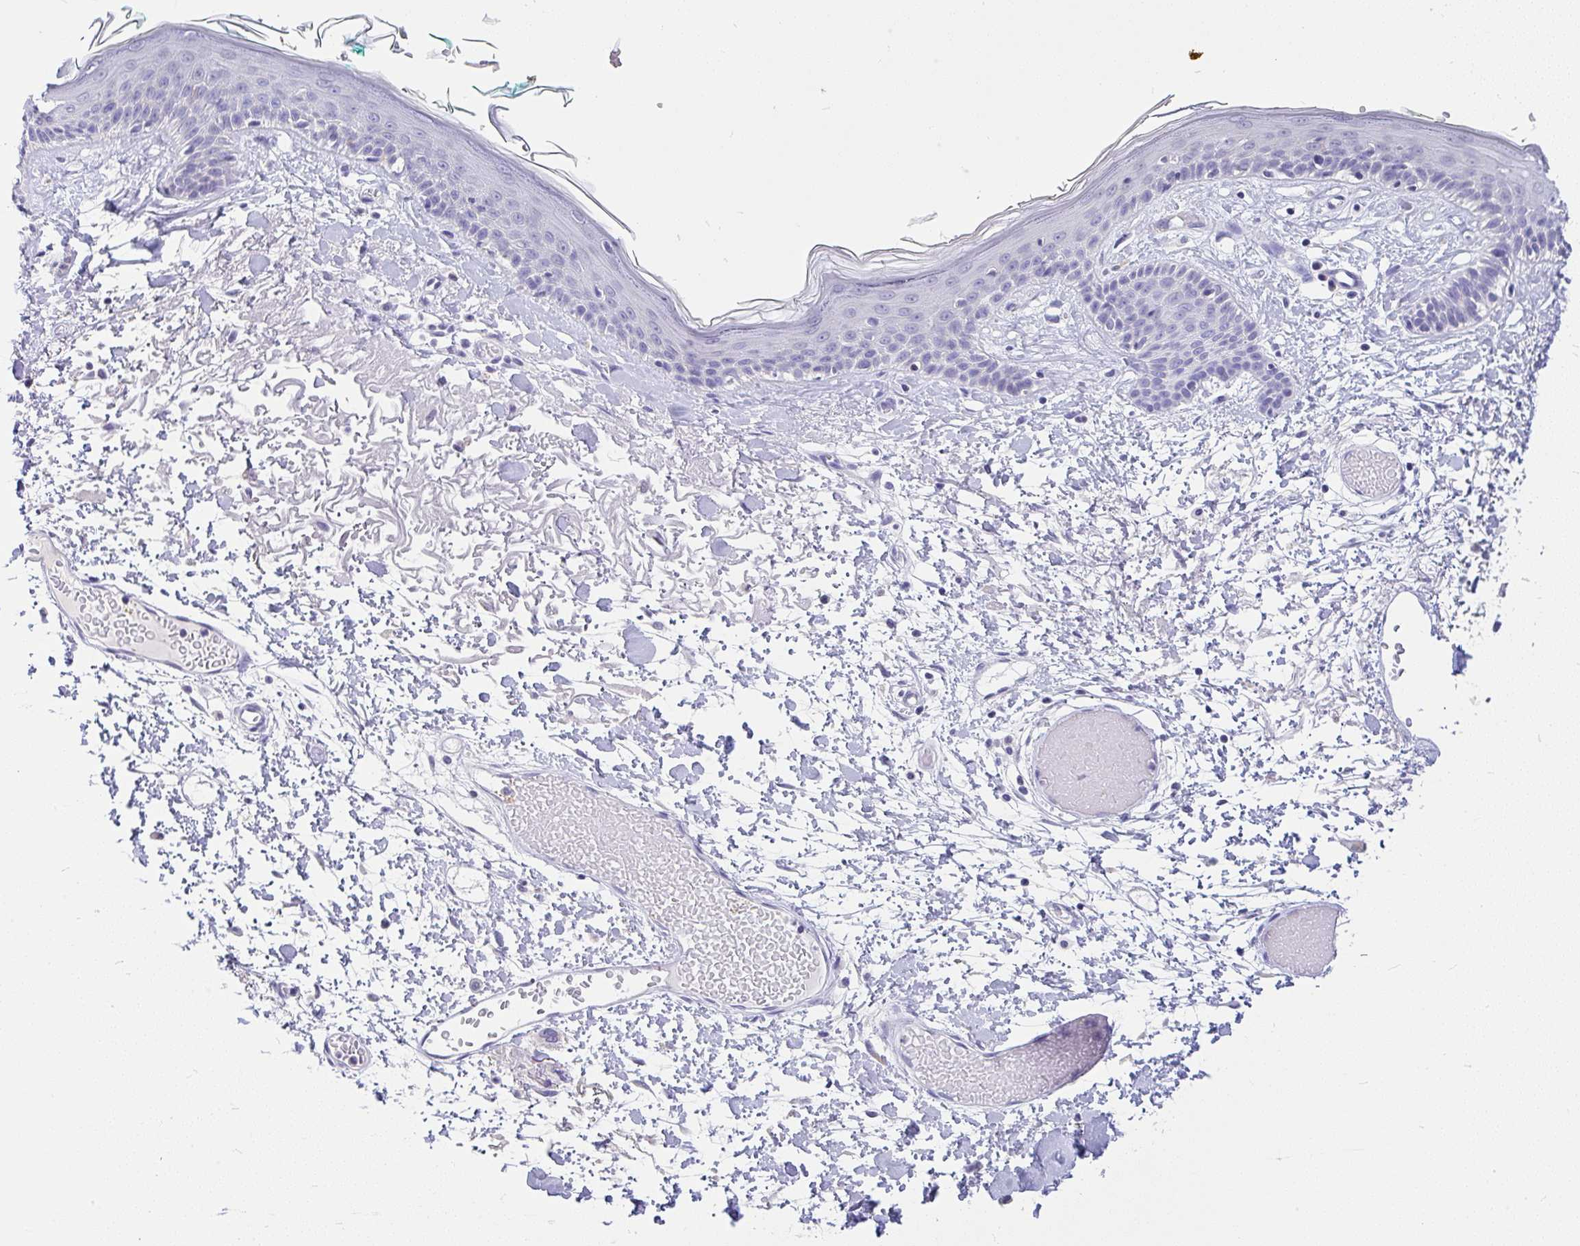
{"staining": {"intensity": "negative", "quantity": "none", "location": "none"}, "tissue": "skin", "cell_type": "Fibroblasts", "image_type": "normal", "snomed": [{"axis": "morphology", "description": "Normal tissue, NOS"}, {"axis": "topography", "description": "Skin"}], "caption": "Skin was stained to show a protein in brown. There is no significant positivity in fibroblasts. (Immunohistochemistry (ihc), brightfield microscopy, high magnification).", "gene": "INTS5", "patient": {"sex": "male", "age": 79}}